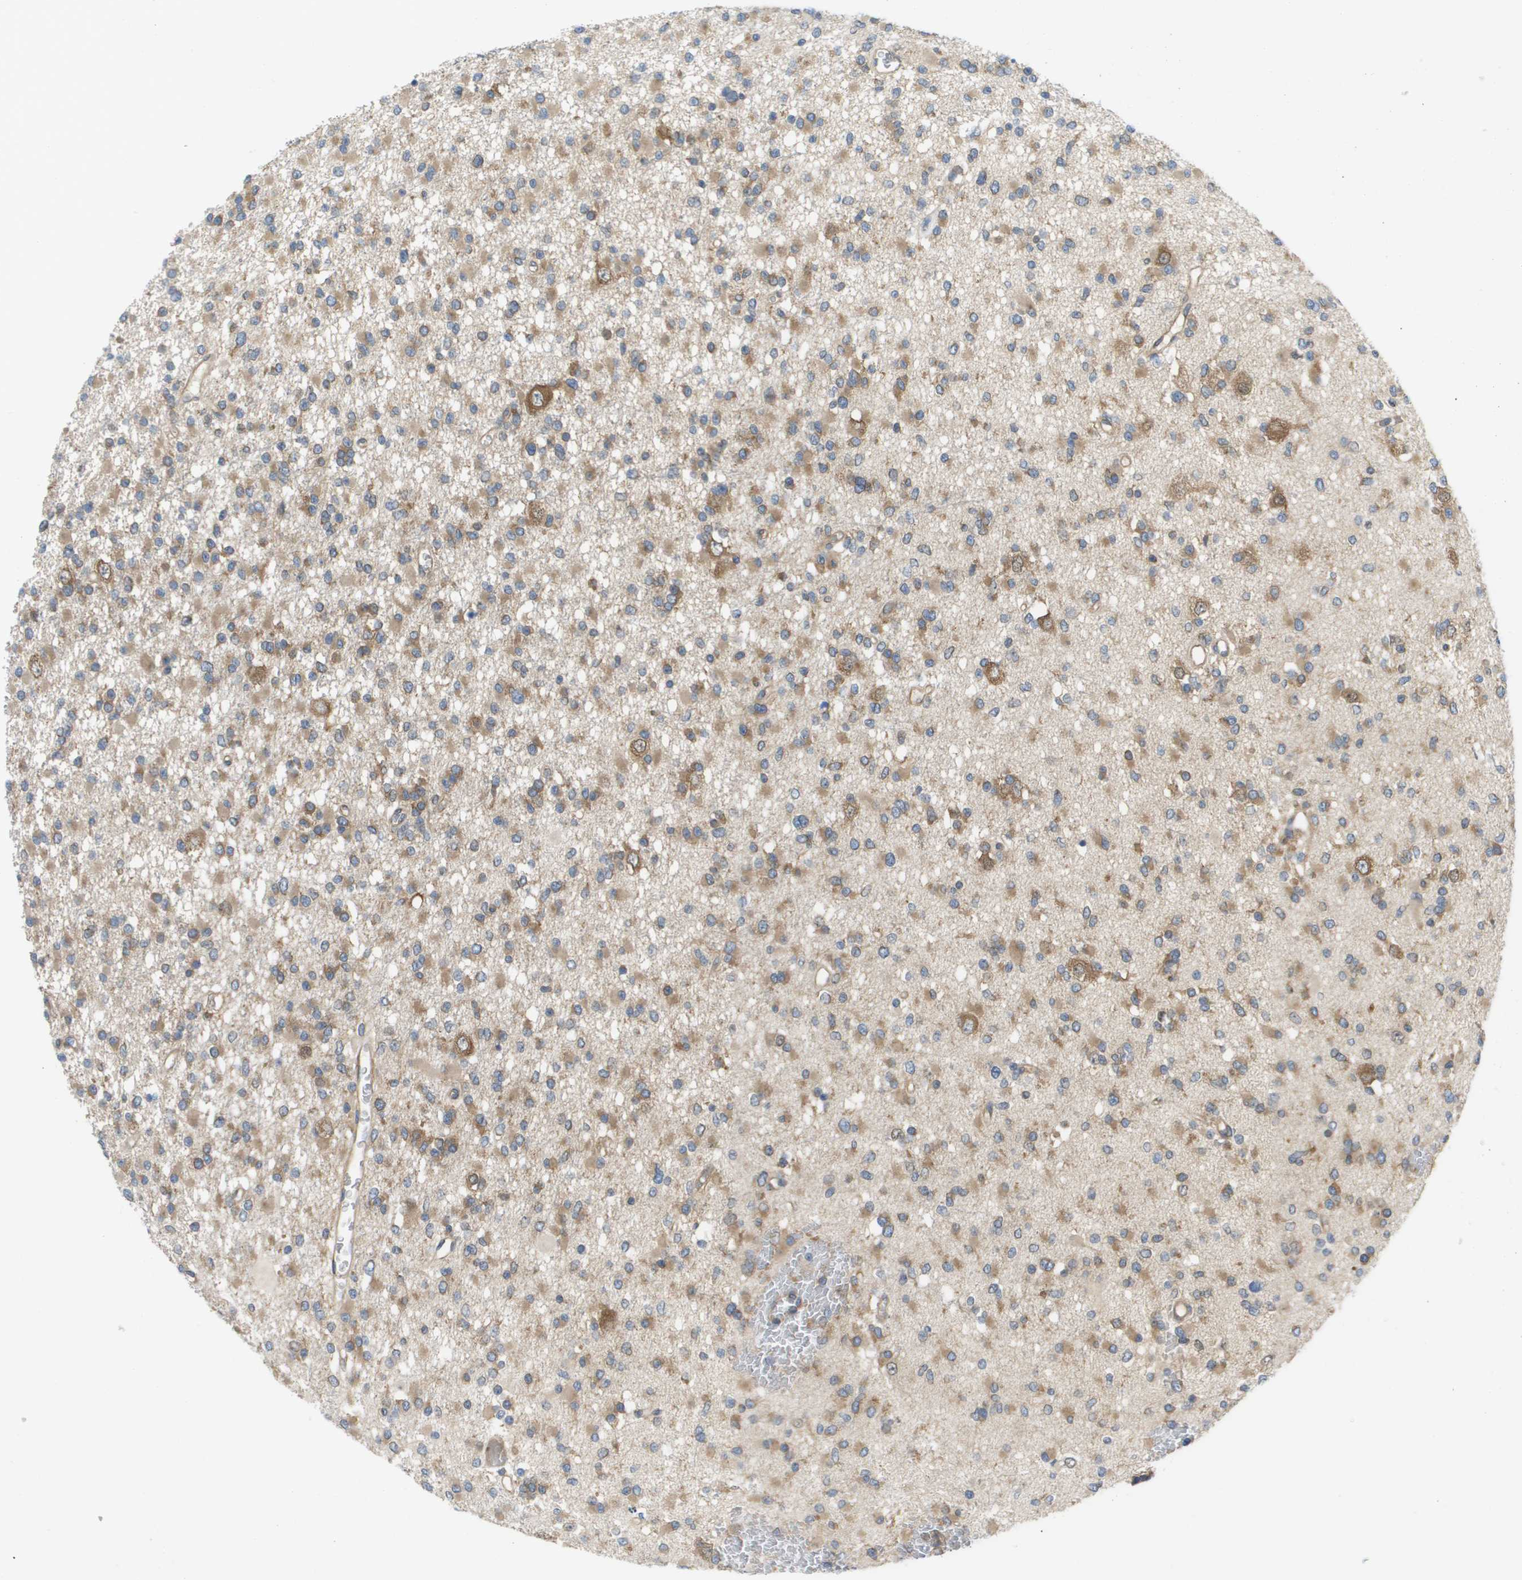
{"staining": {"intensity": "moderate", "quantity": ">75%", "location": "cytoplasmic/membranous"}, "tissue": "glioma", "cell_type": "Tumor cells", "image_type": "cancer", "snomed": [{"axis": "morphology", "description": "Glioma, malignant, Low grade"}, {"axis": "topography", "description": "Brain"}], "caption": "This is a histology image of immunohistochemistry (IHC) staining of glioma, which shows moderate positivity in the cytoplasmic/membranous of tumor cells.", "gene": "EIF4G2", "patient": {"sex": "female", "age": 22}}